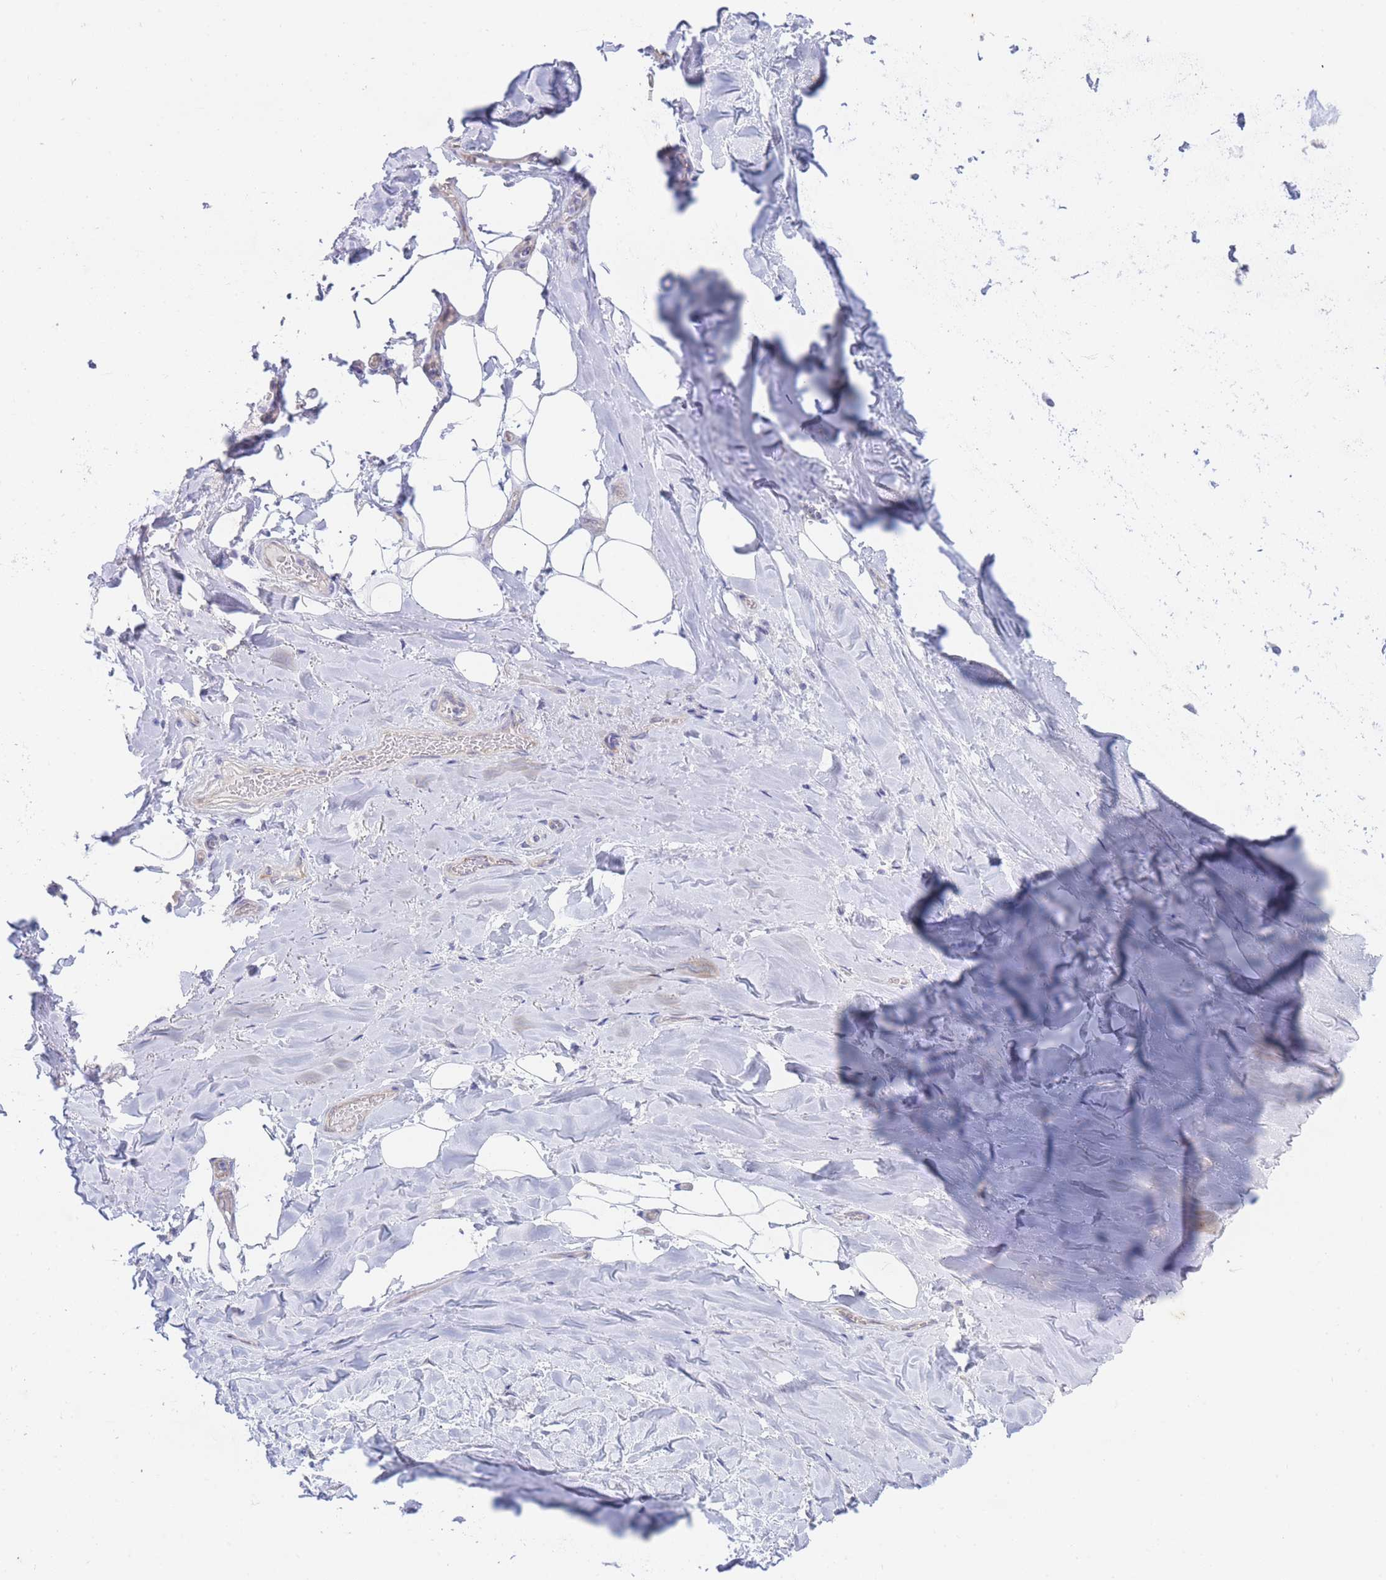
{"staining": {"intensity": "negative", "quantity": "none", "location": "none"}, "tissue": "adipose tissue", "cell_type": "Adipocytes", "image_type": "normal", "snomed": [{"axis": "morphology", "description": "Normal tissue, NOS"}, {"axis": "topography", "description": "Lymph node"}, {"axis": "topography", "description": "Cartilage tissue"}, {"axis": "topography", "description": "Bronchus"}], "caption": "Immunohistochemistry (IHC) image of normal adipose tissue stained for a protein (brown), which exhibits no positivity in adipocytes.", "gene": "SUGT1", "patient": {"sex": "male", "age": 63}}